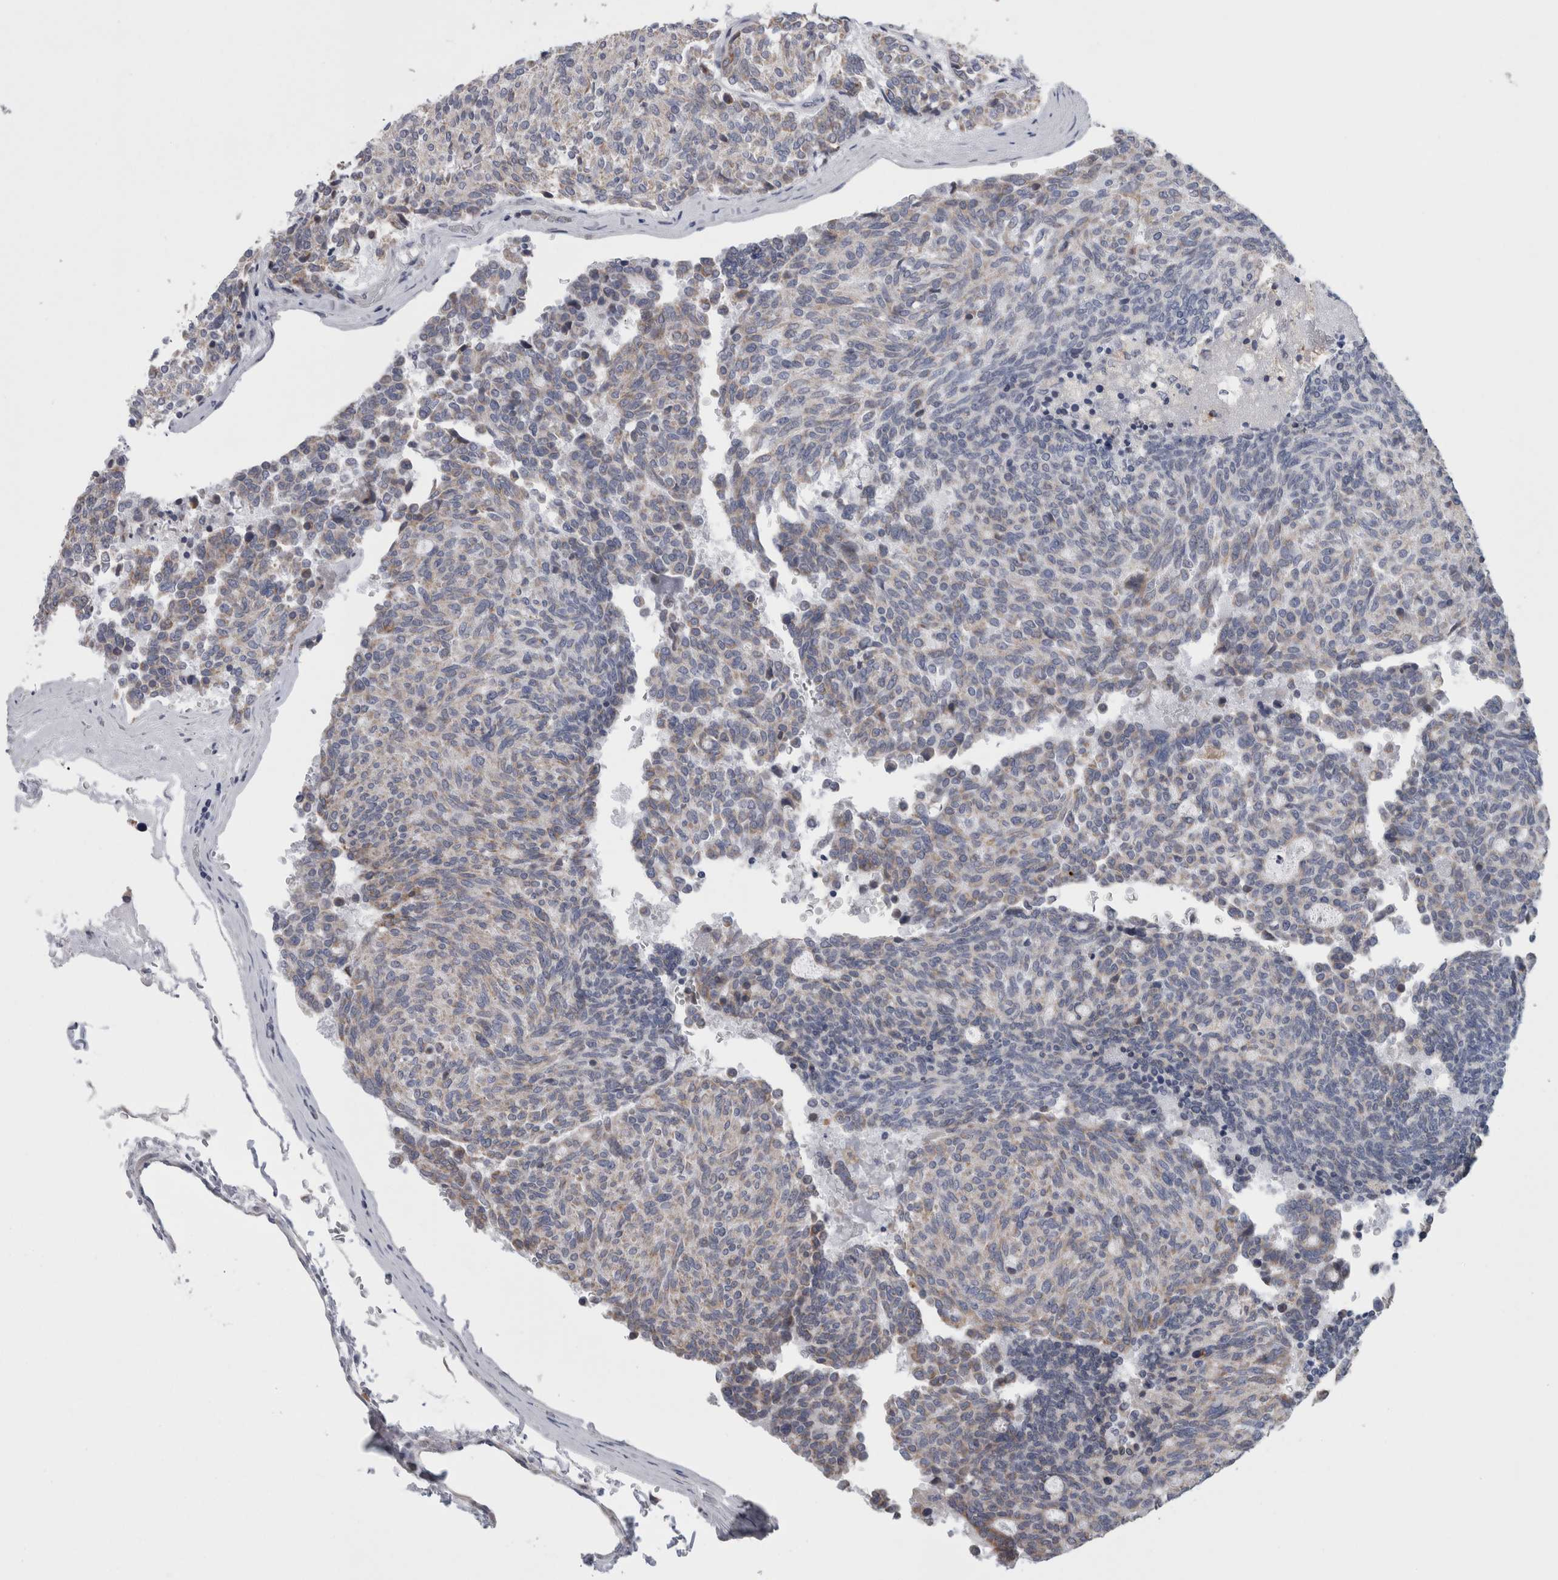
{"staining": {"intensity": "weak", "quantity": "<25%", "location": "cytoplasmic/membranous"}, "tissue": "carcinoid", "cell_type": "Tumor cells", "image_type": "cancer", "snomed": [{"axis": "morphology", "description": "Carcinoid, malignant, NOS"}, {"axis": "topography", "description": "Pancreas"}], "caption": "Histopathology image shows no significant protein expression in tumor cells of carcinoid.", "gene": "GDAP1", "patient": {"sex": "female", "age": 54}}